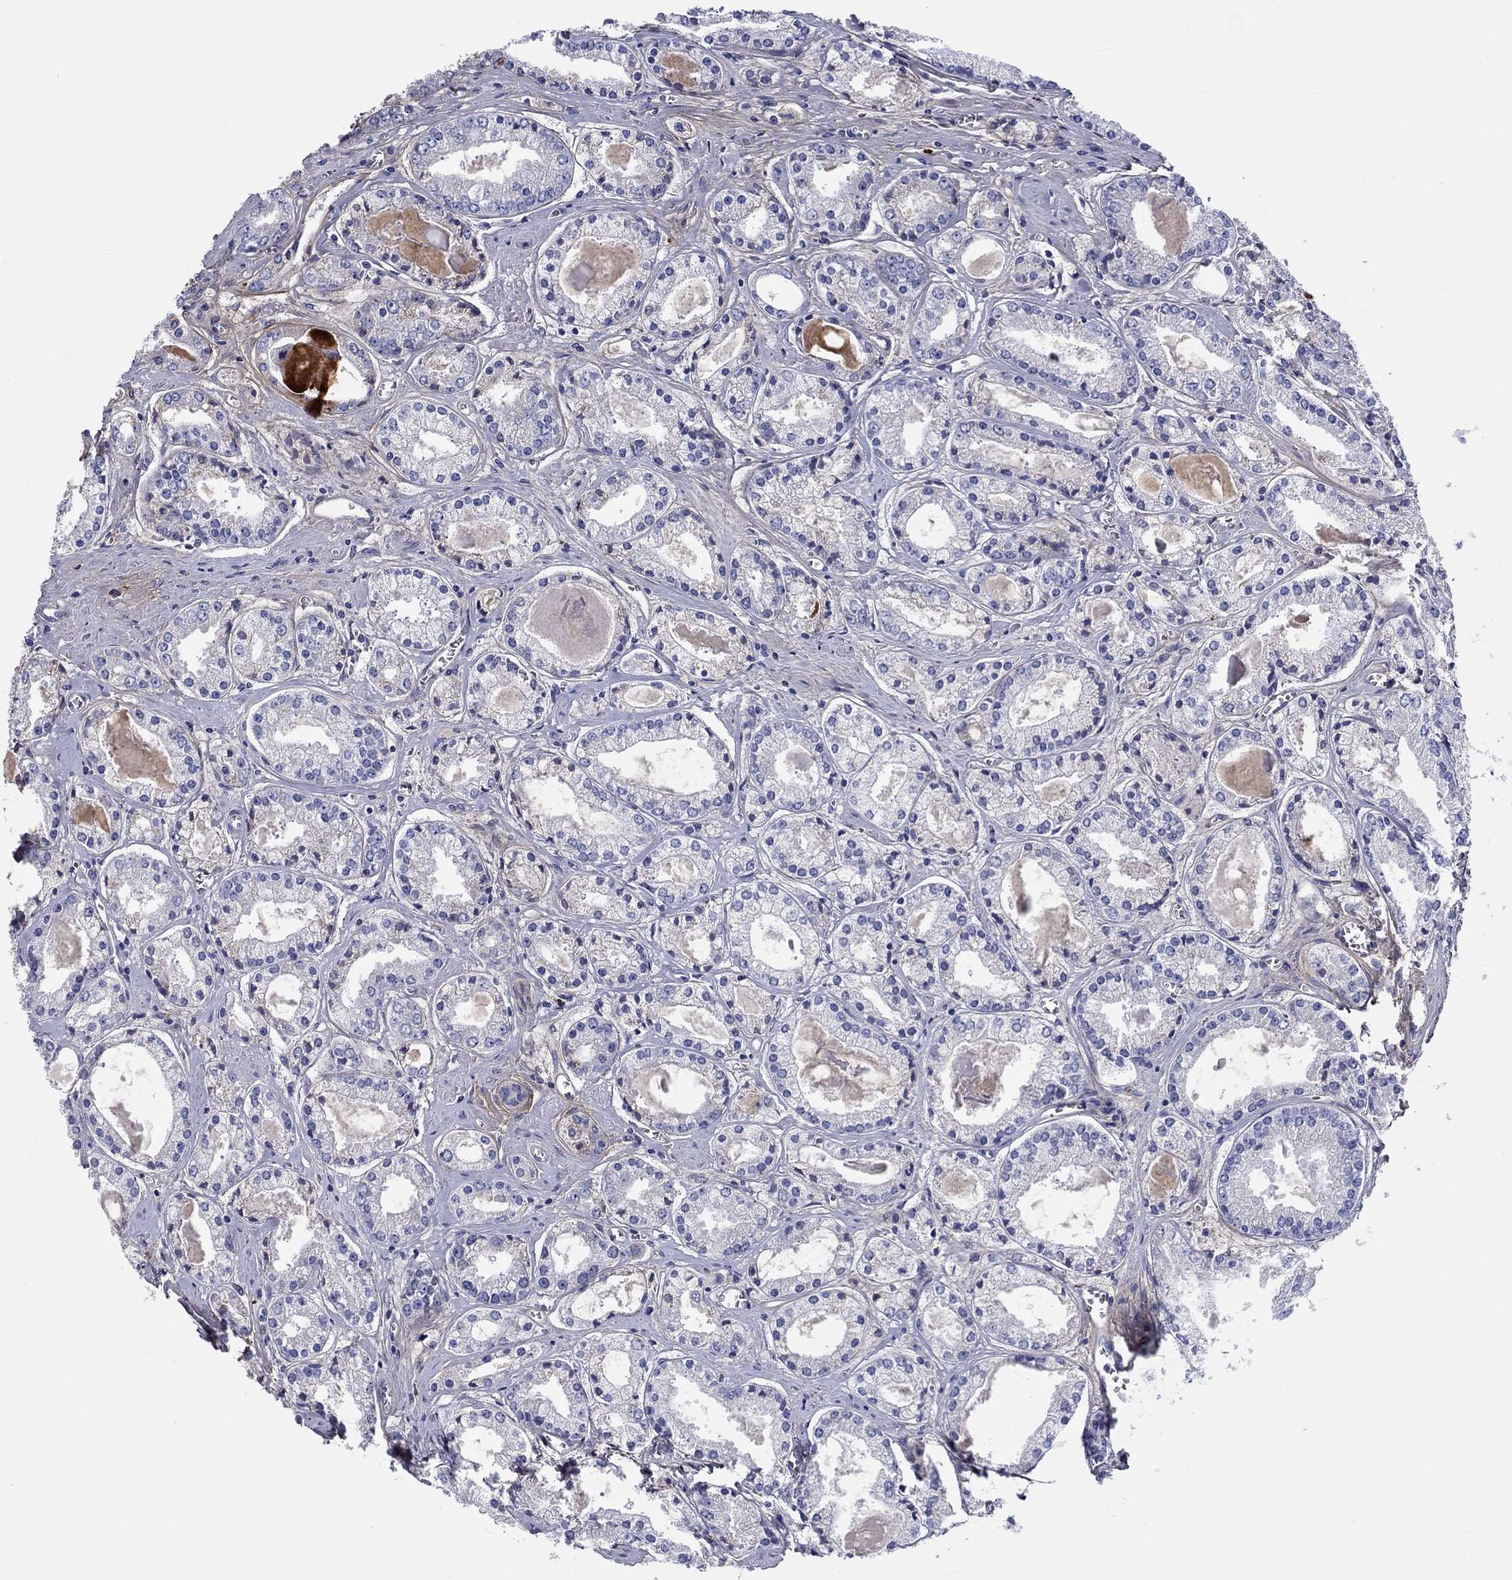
{"staining": {"intensity": "negative", "quantity": "none", "location": "none"}, "tissue": "prostate cancer", "cell_type": "Tumor cells", "image_type": "cancer", "snomed": [{"axis": "morphology", "description": "Adenocarcinoma, NOS"}, {"axis": "topography", "description": "Prostate"}], "caption": "Tumor cells show no significant positivity in prostate cancer. (DAB immunohistochemistry (IHC) with hematoxylin counter stain).", "gene": "TGFBI", "patient": {"sex": "male", "age": 72}}